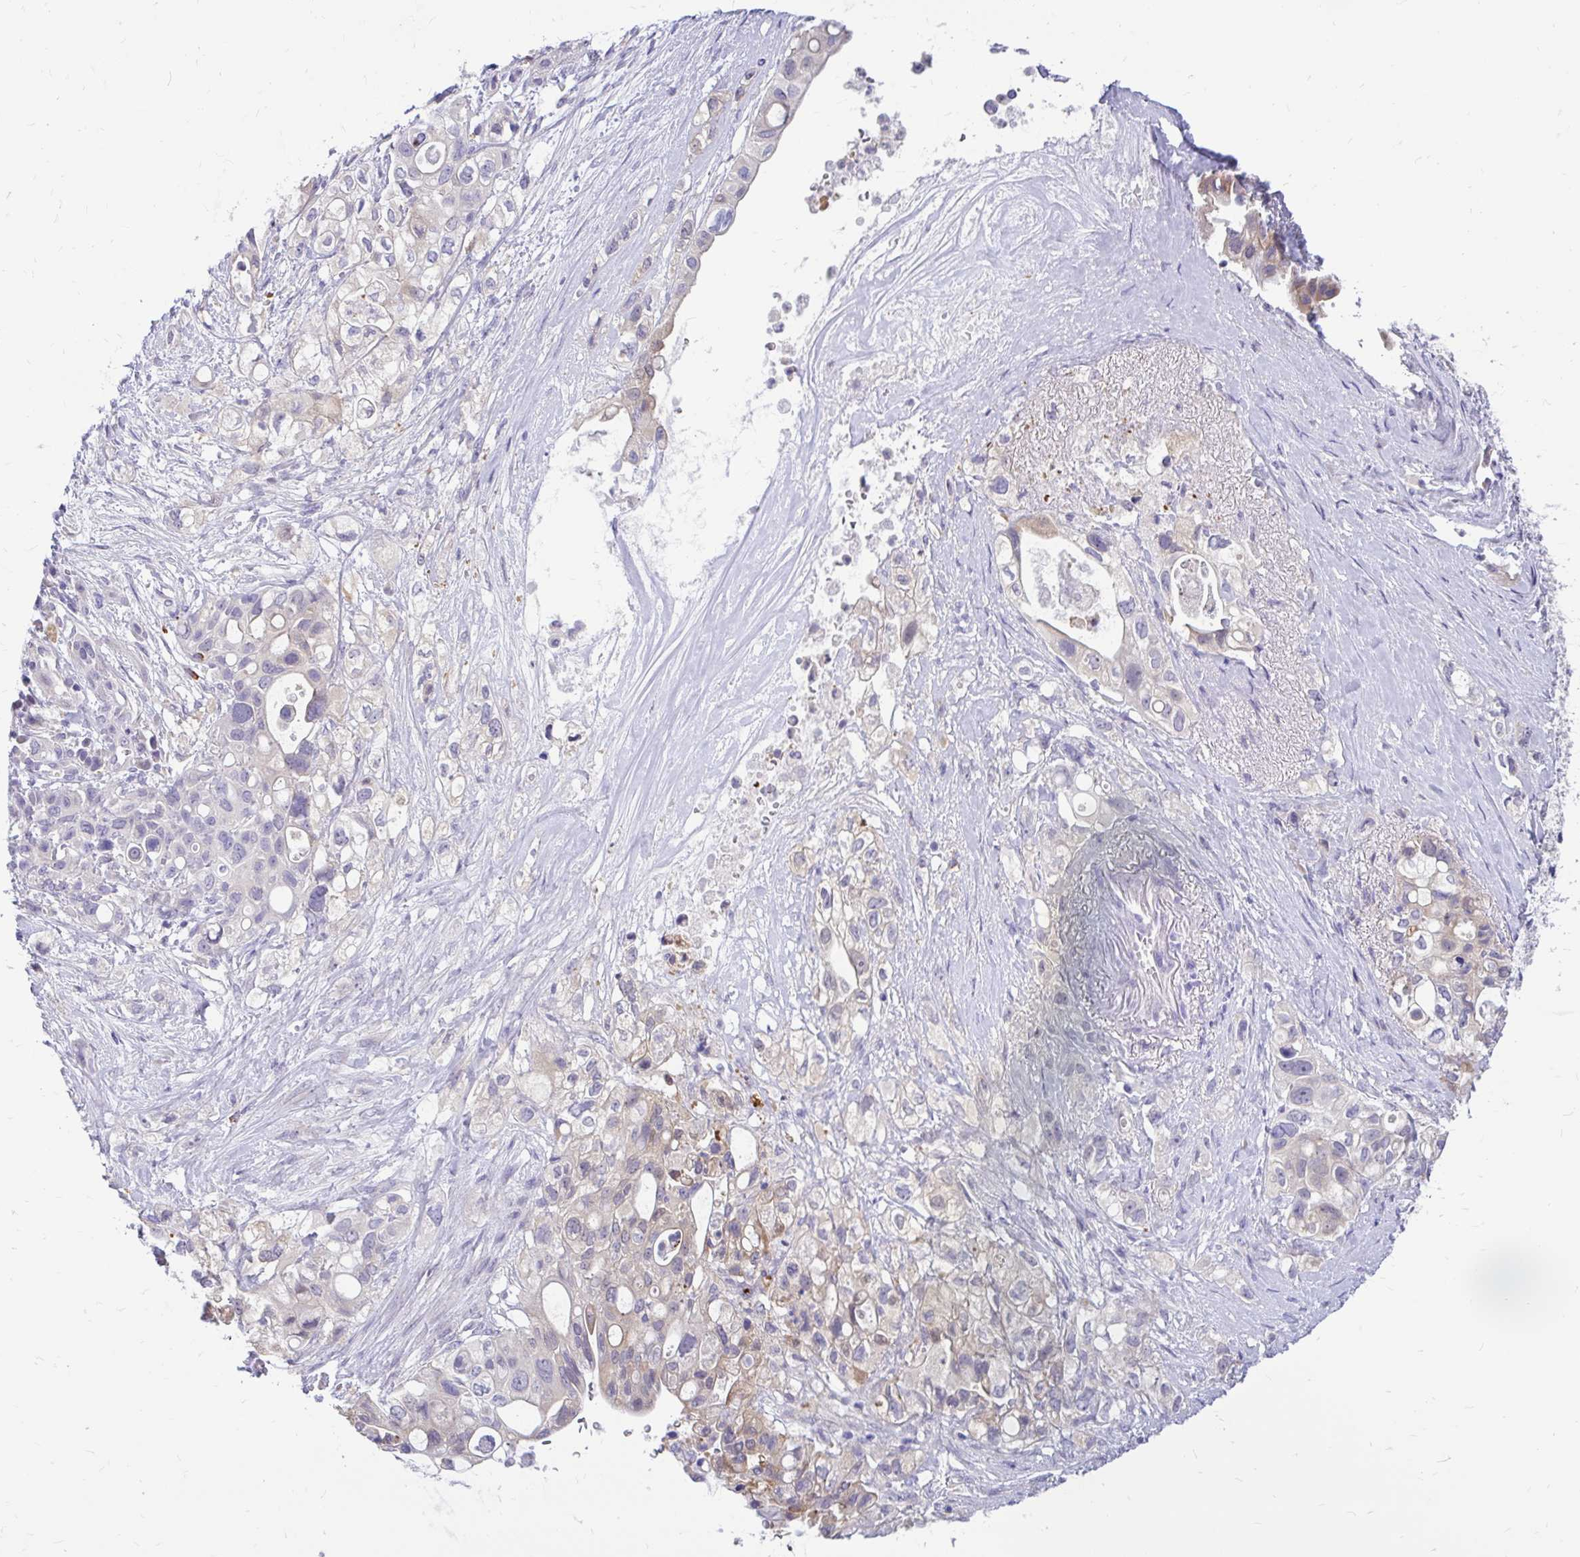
{"staining": {"intensity": "weak", "quantity": "<25%", "location": "cytoplasmic/membranous"}, "tissue": "pancreatic cancer", "cell_type": "Tumor cells", "image_type": "cancer", "snomed": [{"axis": "morphology", "description": "Adenocarcinoma, NOS"}, {"axis": "topography", "description": "Pancreas"}], "caption": "Immunohistochemical staining of pancreatic adenocarcinoma demonstrates no significant positivity in tumor cells.", "gene": "MAP1LC3A", "patient": {"sex": "female", "age": 72}}